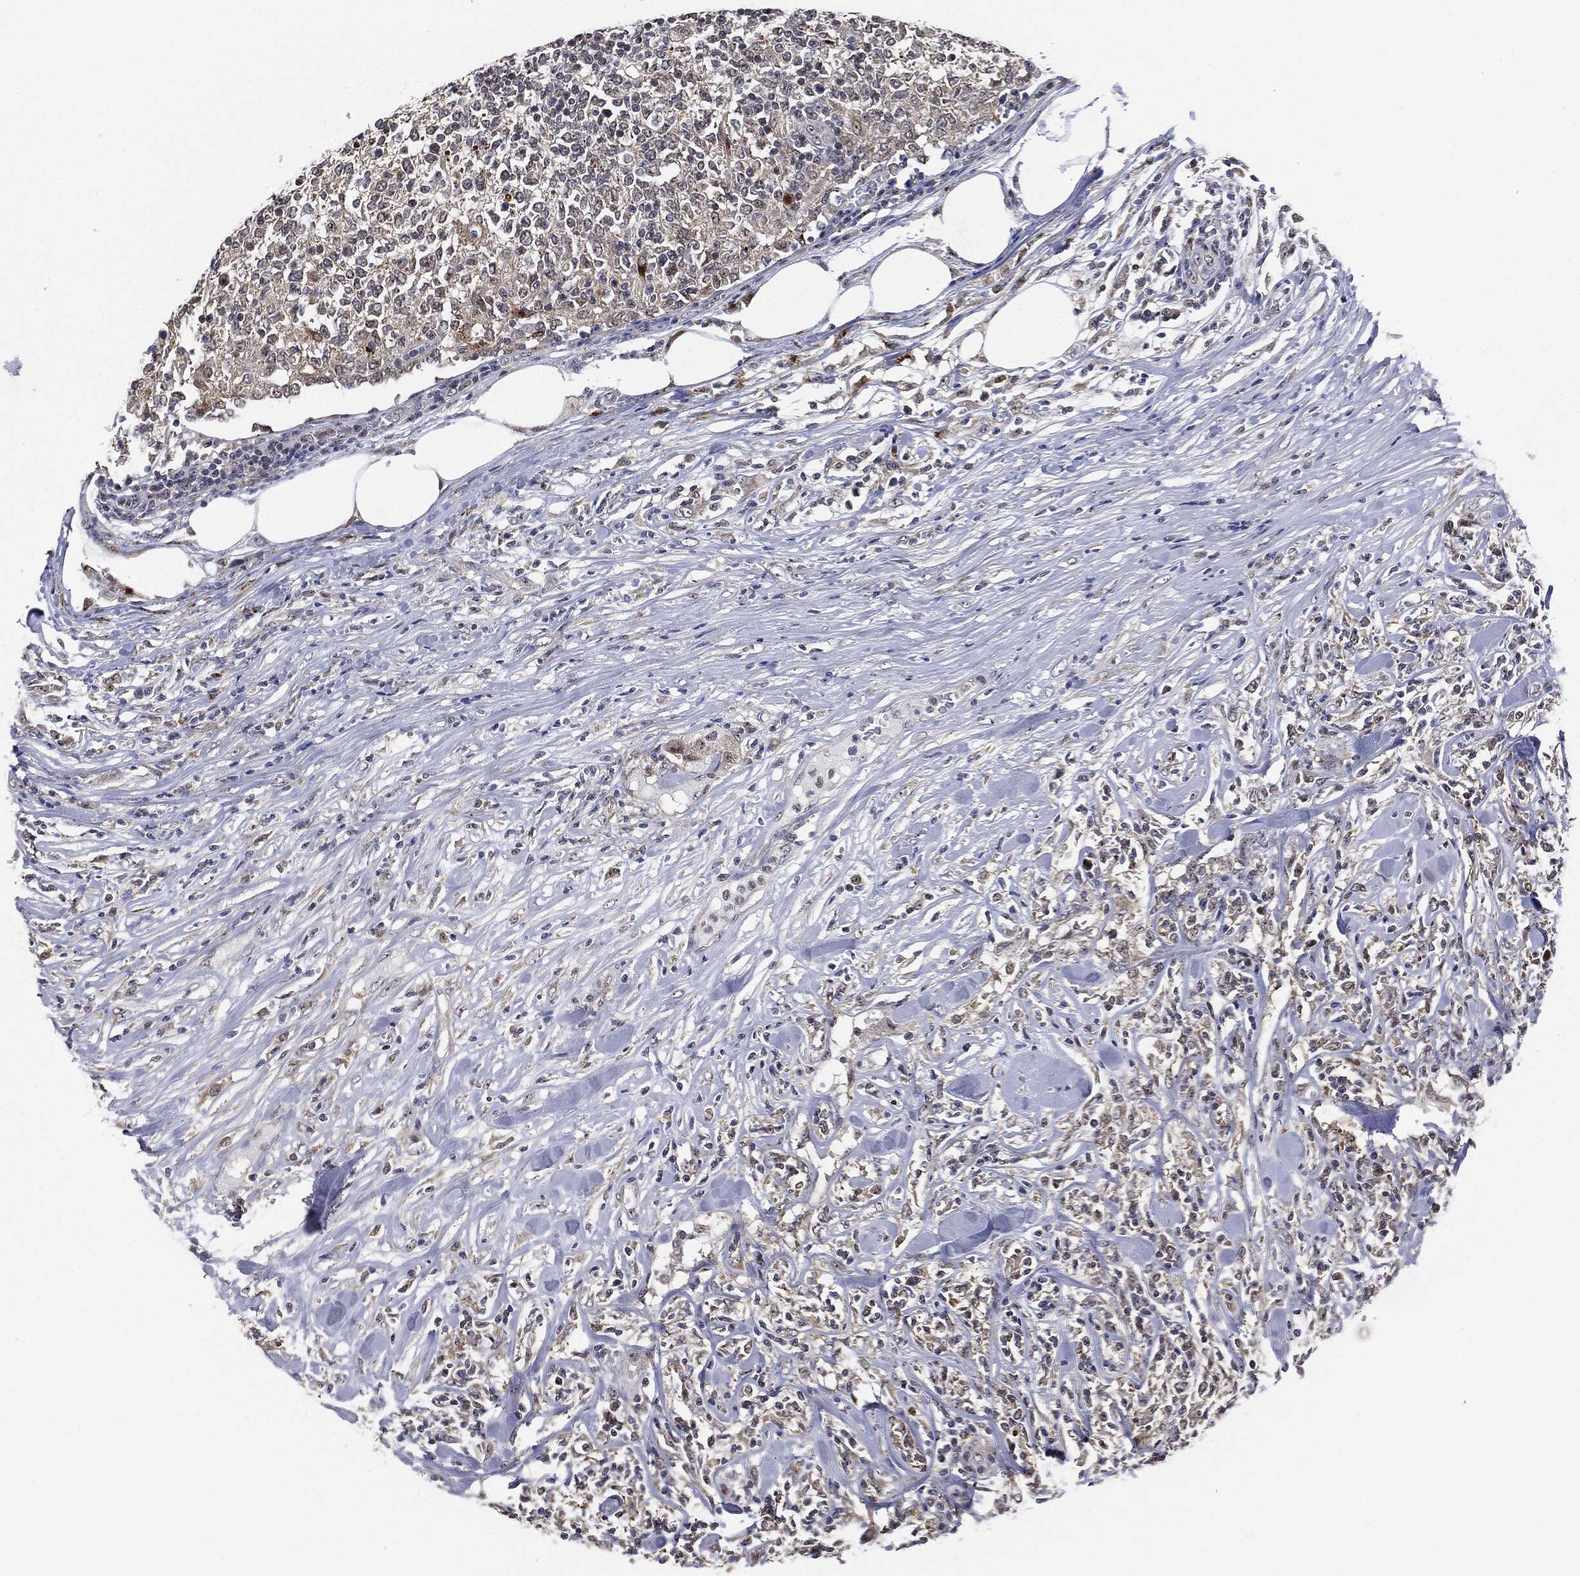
{"staining": {"intensity": "negative", "quantity": "none", "location": "none"}, "tissue": "lymphoma", "cell_type": "Tumor cells", "image_type": "cancer", "snomed": [{"axis": "morphology", "description": "Malignant lymphoma, non-Hodgkin's type, High grade"}, {"axis": "topography", "description": "Lymph node"}], "caption": "DAB immunohistochemical staining of human lymphoma exhibits no significant expression in tumor cells.", "gene": "TRMT1L", "patient": {"sex": "female", "age": 84}}